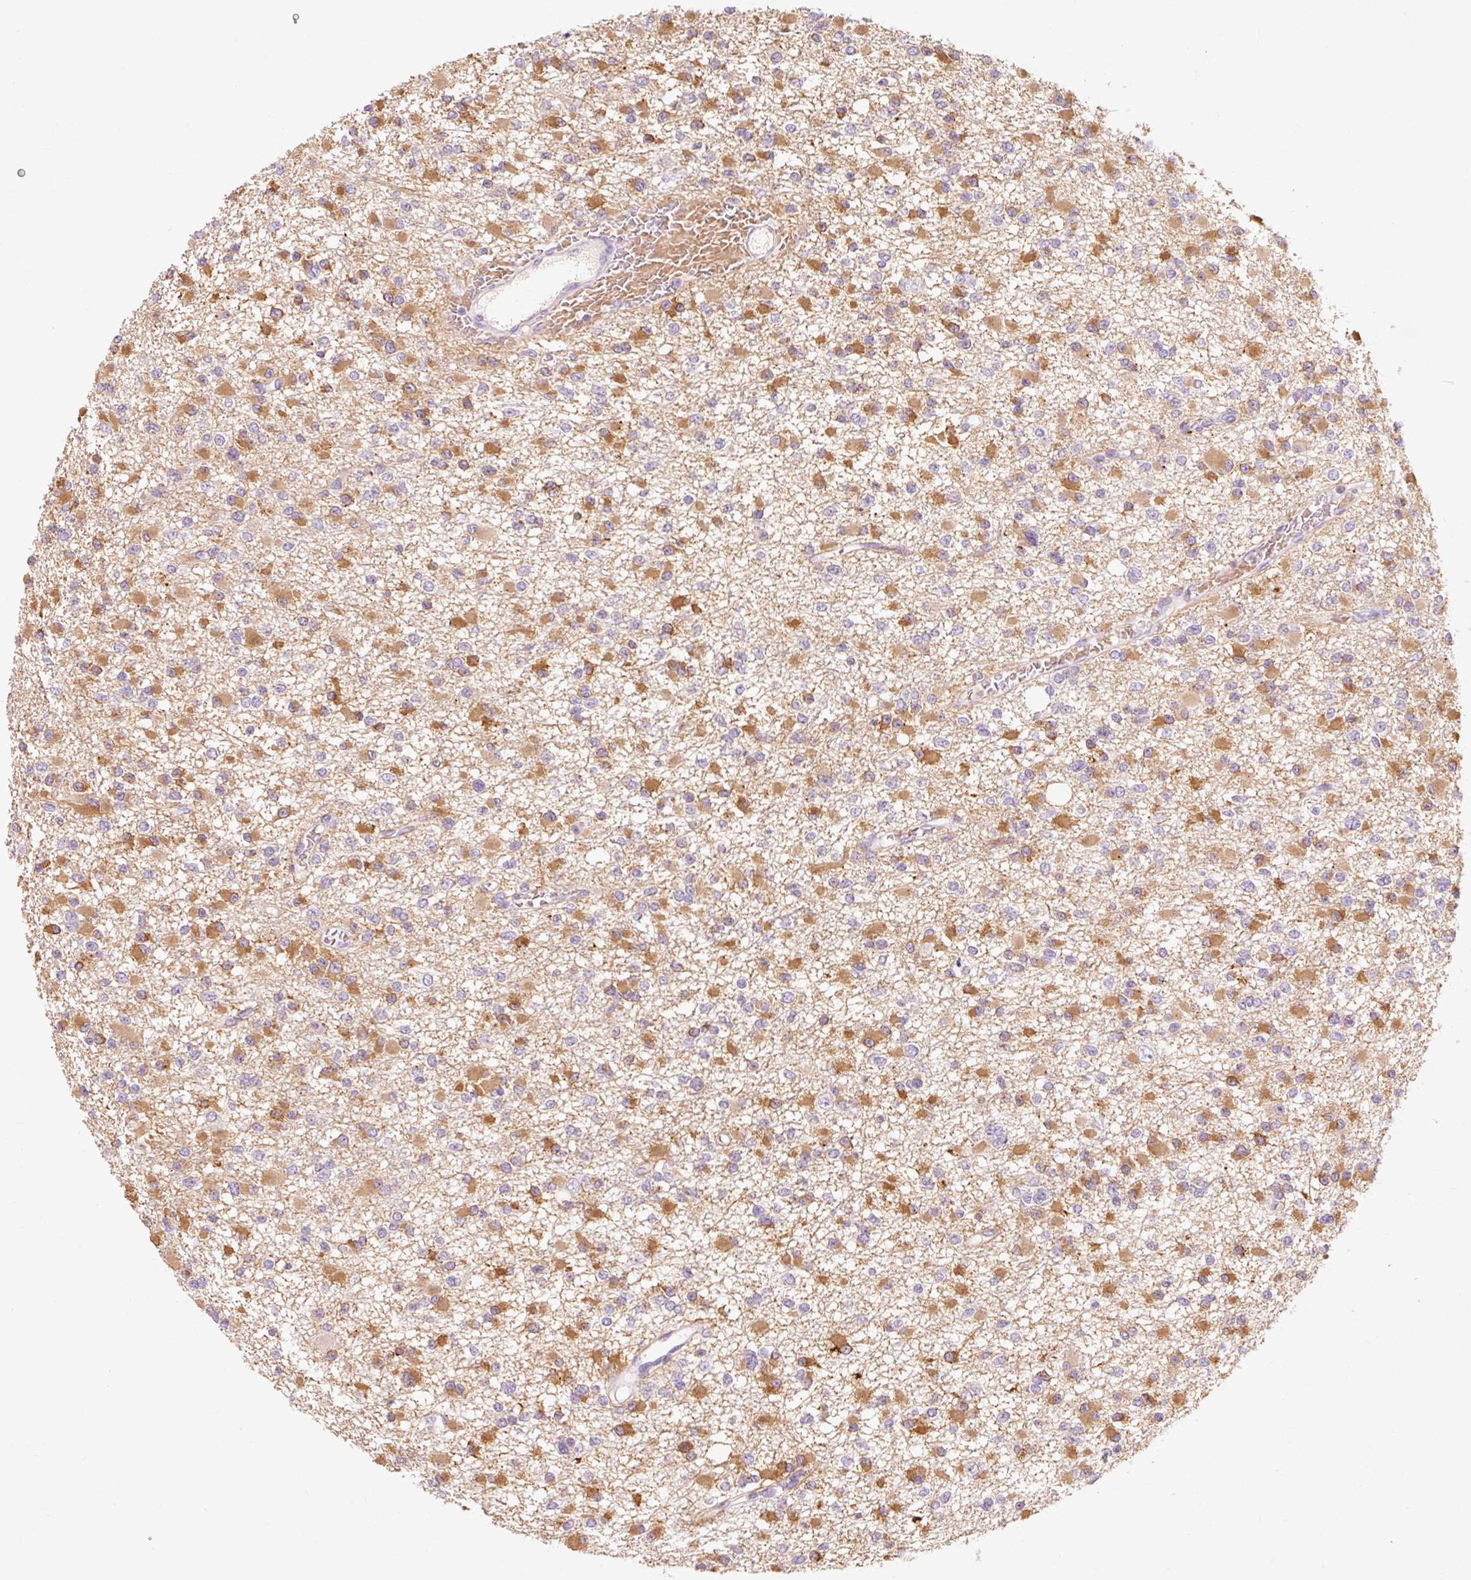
{"staining": {"intensity": "moderate", "quantity": ">75%", "location": "cytoplasmic/membranous"}, "tissue": "glioma", "cell_type": "Tumor cells", "image_type": "cancer", "snomed": [{"axis": "morphology", "description": "Glioma, malignant, Low grade"}, {"axis": "topography", "description": "Brain"}], "caption": "Glioma stained for a protein displays moderate cytoplasmic/membranous positivity in tumor cells.", "gene": "OR8K1", "patient": {"sex": "female", "age": 22}}